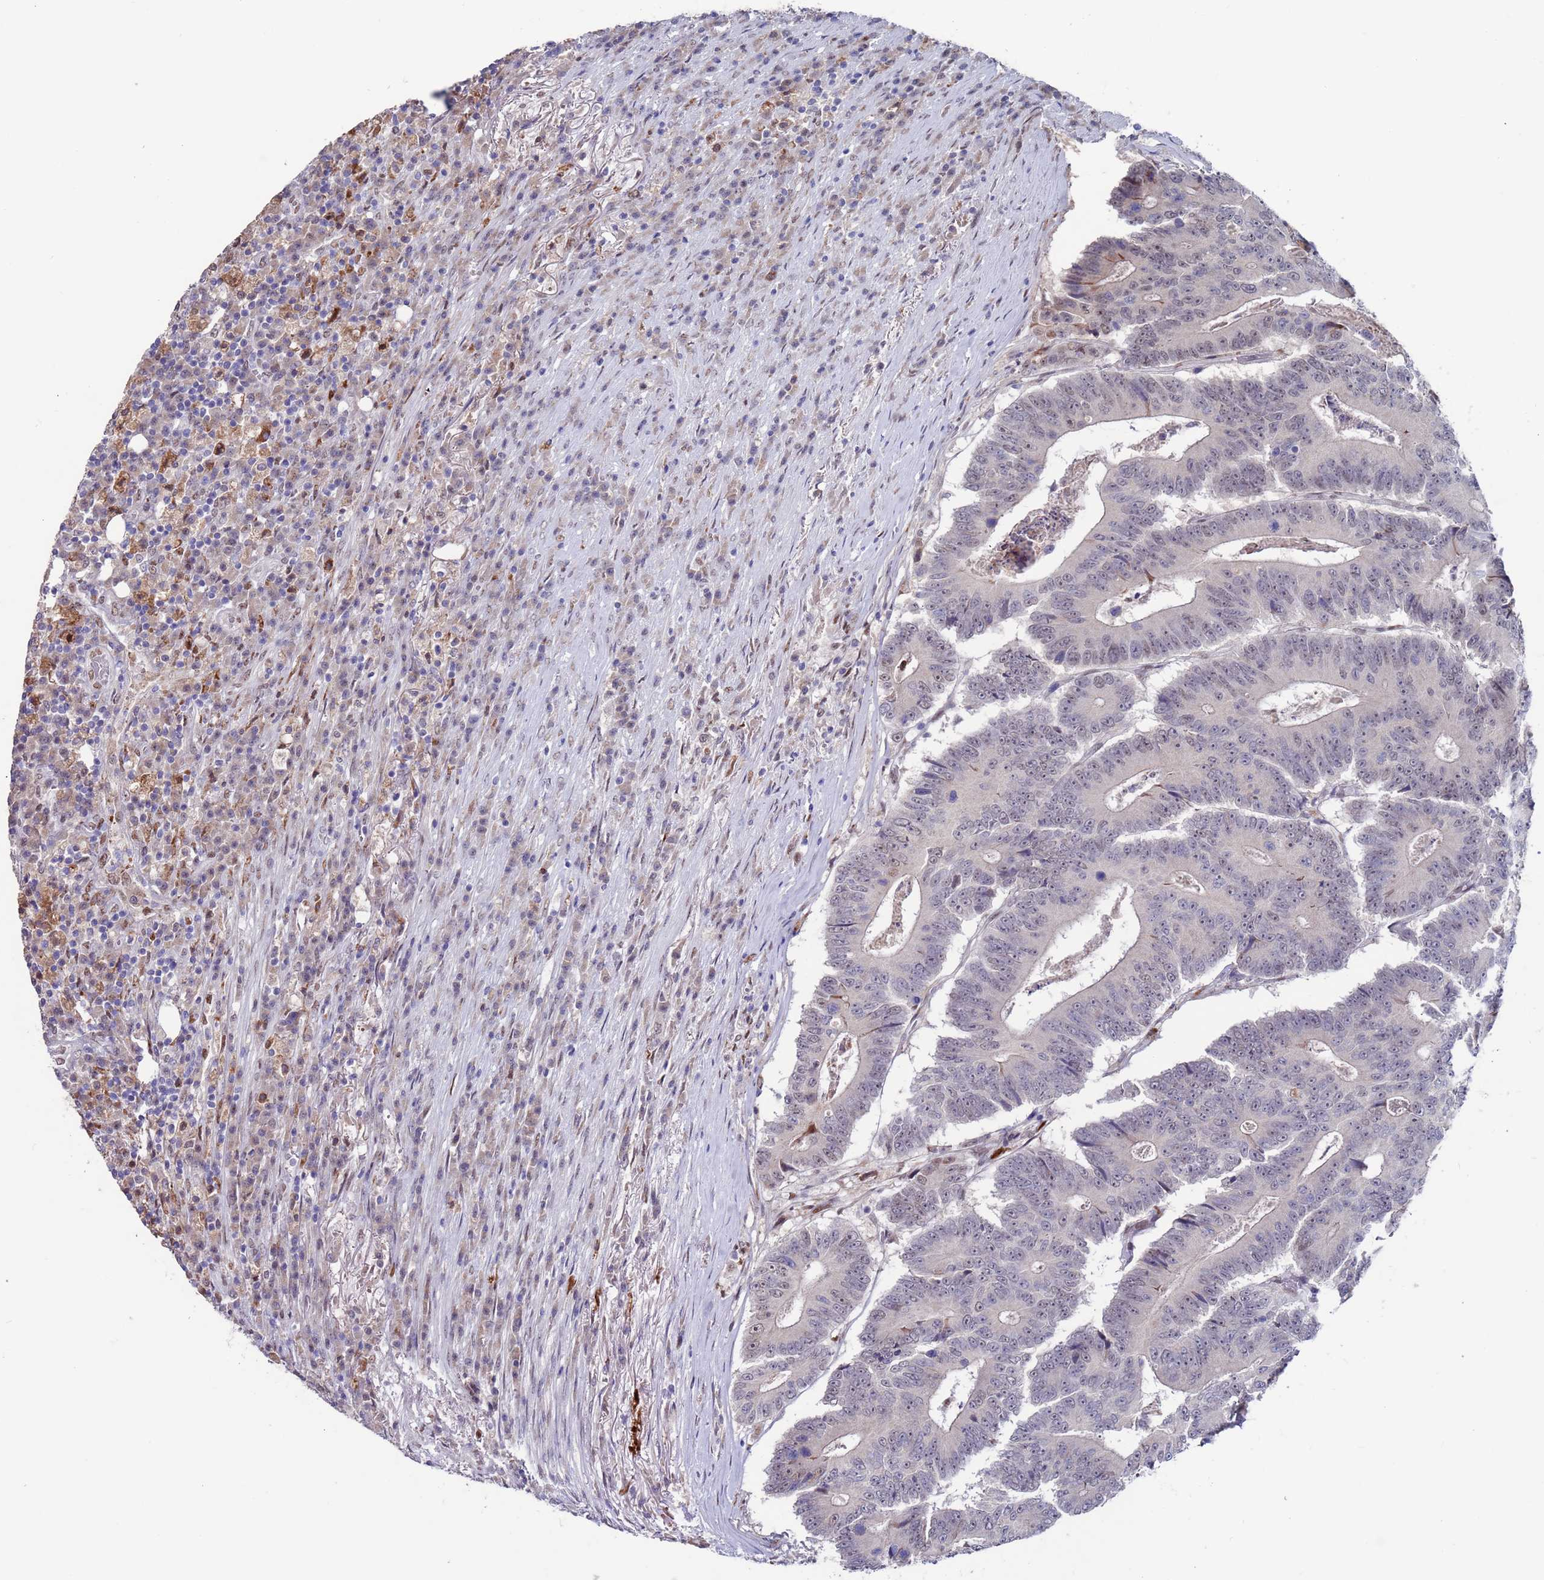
{"staining": {"intensity": "negative", "quantity": "none", "location": "none"}, "tissue": "colorectal cancer", "cell_type": "Tumor cells", "image_type": "cancer", "snomed": [{"axis": "morphology", "description": "Adenocarcinoma, NOS"}, {"axis": "topography", "description": "Colon"}], "caption": "A micrograph of human colorectal adenocarcinoma is negative for staining in tumor cells.", "gene": "FBXO27", "patient": {"sex": "male", "age": 83}}